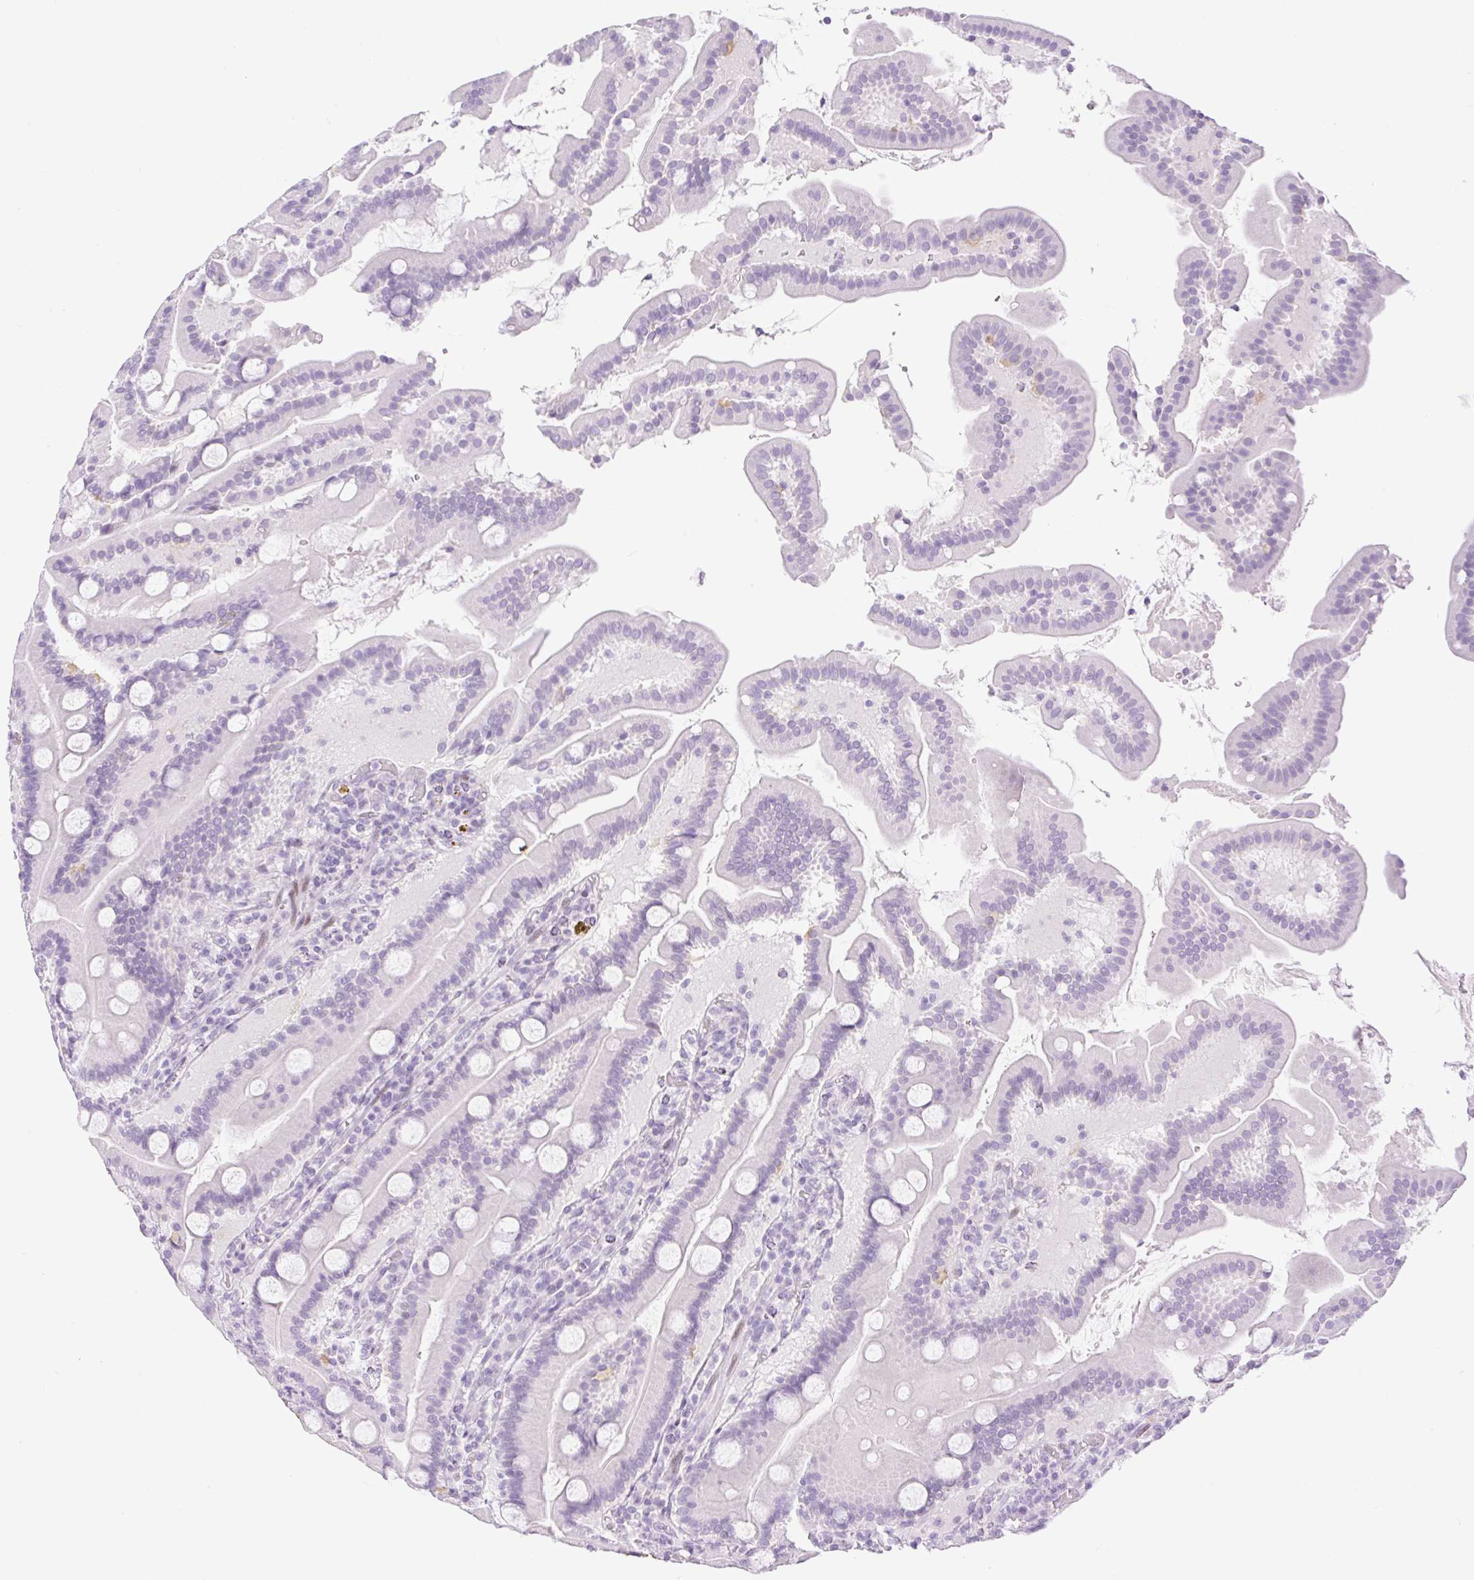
{"staining": {"intensity": "negative", "quantity": "none", "location": "none"}, "tissue": "duodenum", "cell_type": "Glandular cells", "image_type": "normal", "snomed": [{"axis": "morphology", "description": "Normal tissue, NOS"}, {"axis": "topography", "description": "Duodenum"}], "caption": "Protein analysis of benign duodenum exhibits no significant staining in glandular cells.", "gene": "SP140L", "patient": {"sex": "male", "age": 55}}